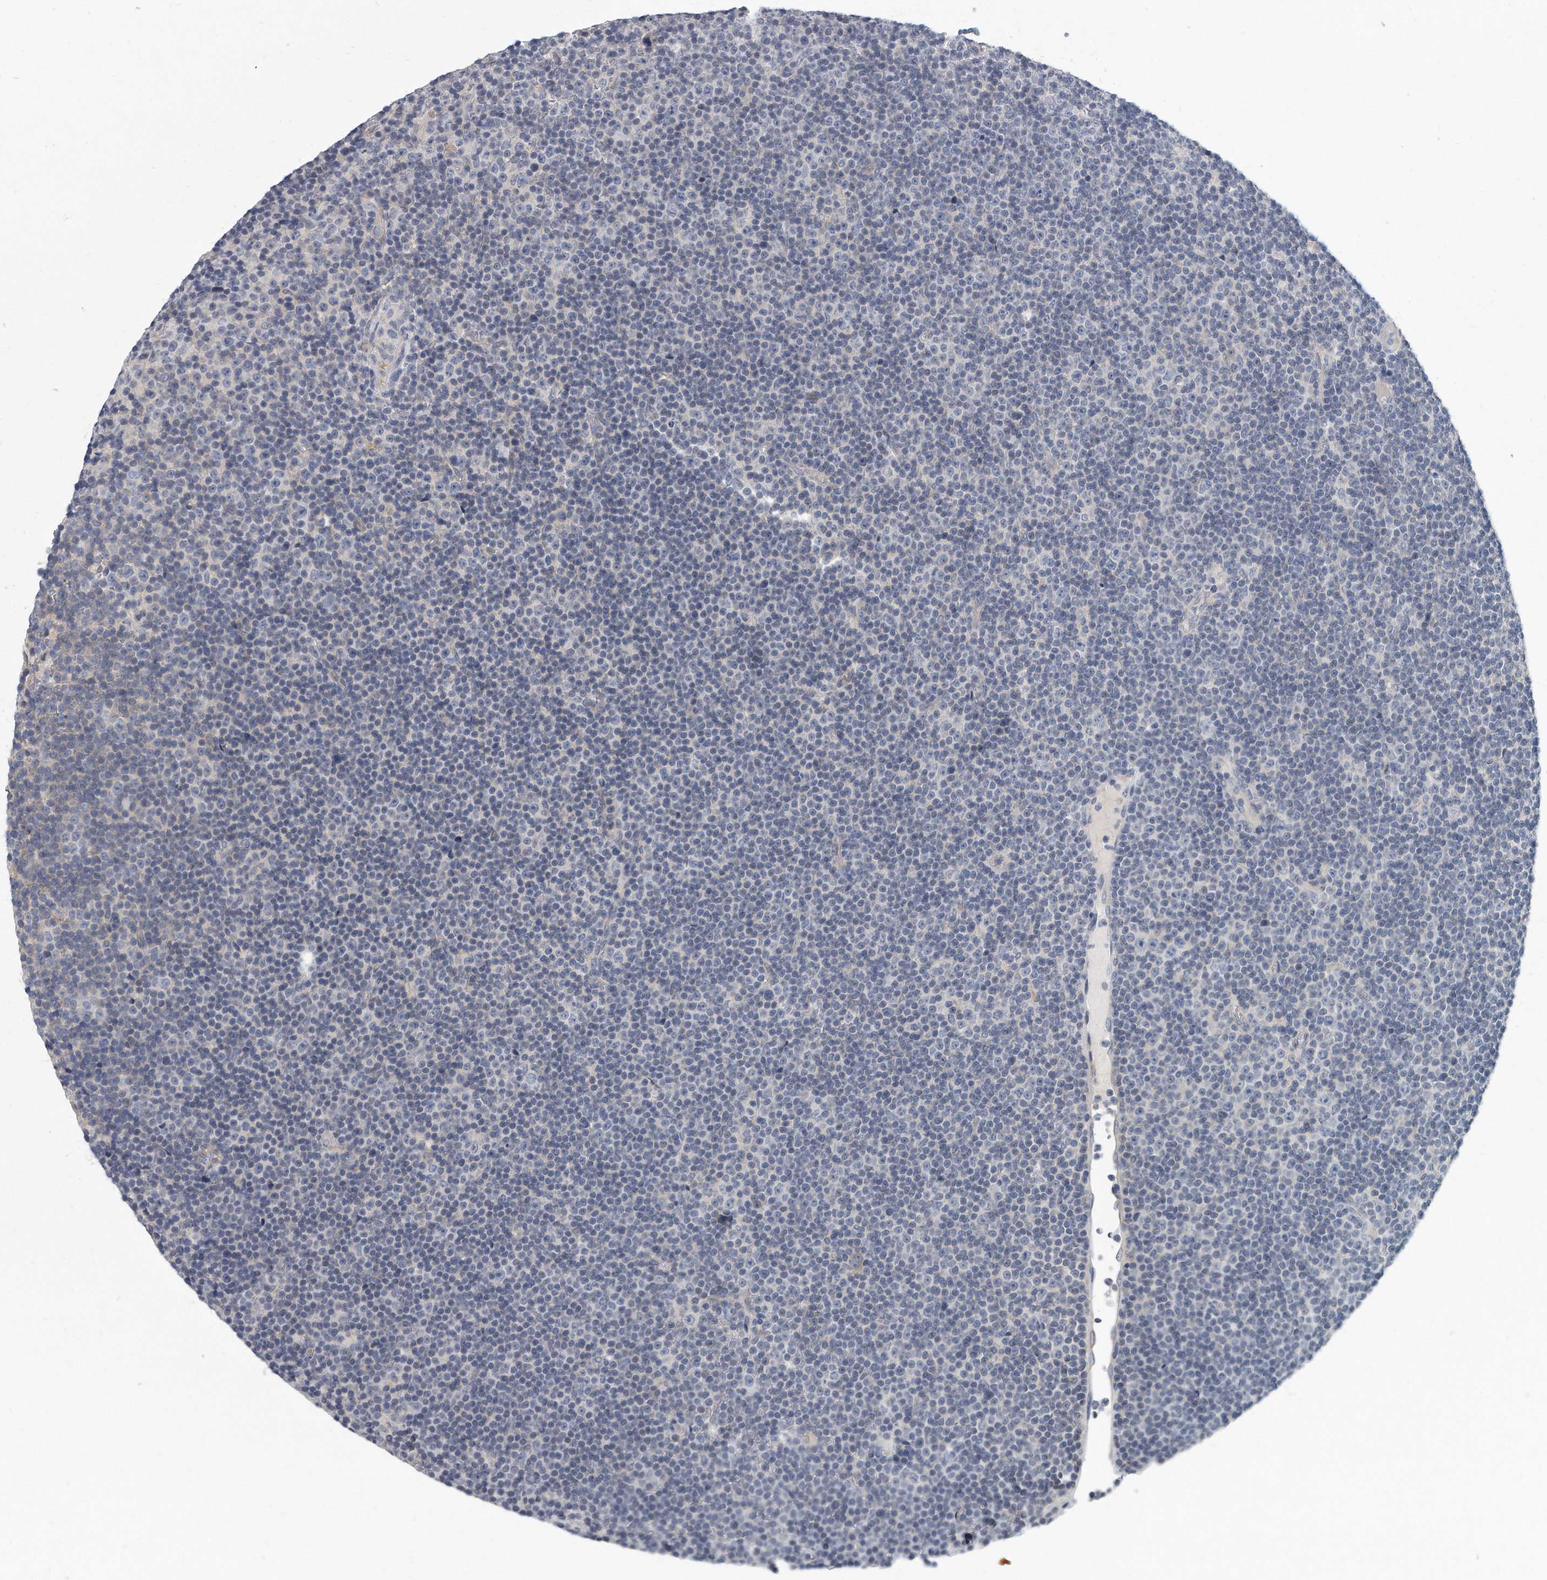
{"staining": {"intensity": "negative", "quantity": "none", "location": "none"}, "tissue": "lymphoma", "cell_type": "Tumor cells", "image_type": "cancer", "snomed": [{"axis": "morphology", "description": "Malignant lymphoma, non-Hodgkin's type, Low grade"}, {"axis": "topography", "description": "Lymph node"}], "caption": "Immunohistochemical staining of lymphoma exhibits no significant expression in tumor cells.", "gene": "PLEKHA6", "patient": {"sex": "female", "age": 67}}